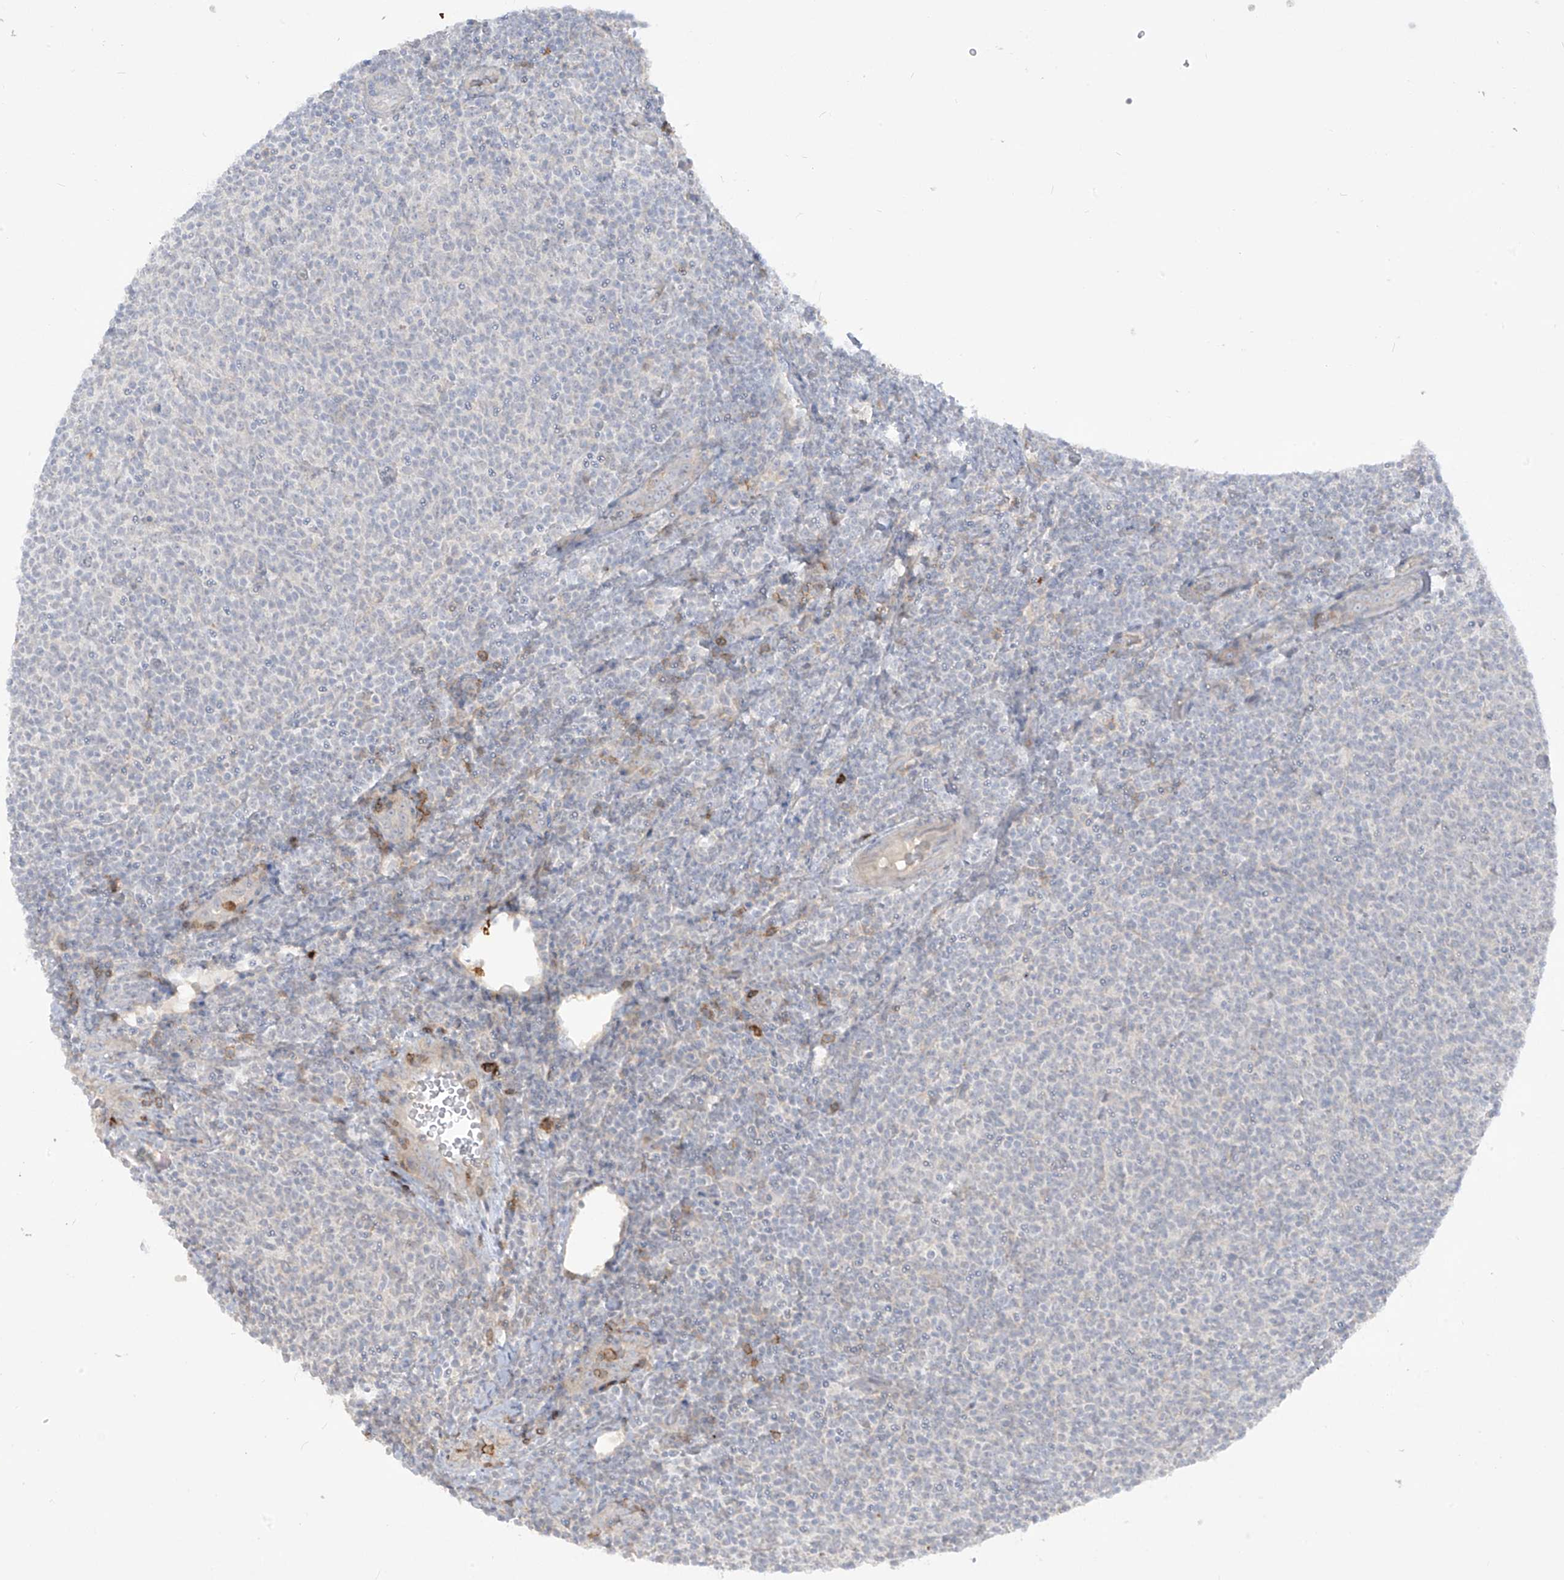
{"staining": {"intensity": "negative", "quantity": "none", "location": "none"}, "tissue": "lymphoma", "cell_type": "Tumor cells", "image_type": "cancer", "snomed": [{"axis": "morphology", "description": "Malignant lymphoma, non-Hodgkin's type, Low grade"}, {"axis": "topography", "description": "Lymph node"}], "caption": "There is no significant positivity in tumor cells of malignant lymphoma, non-Hodgkin's type (low-grade). (DAB (3,3'-diaminobenzidine) immunohistochemistry visualized using brightfield microscopy, high magnification).", "gene": "NOTO", "patient": {"sex": "male", "age": 66}}